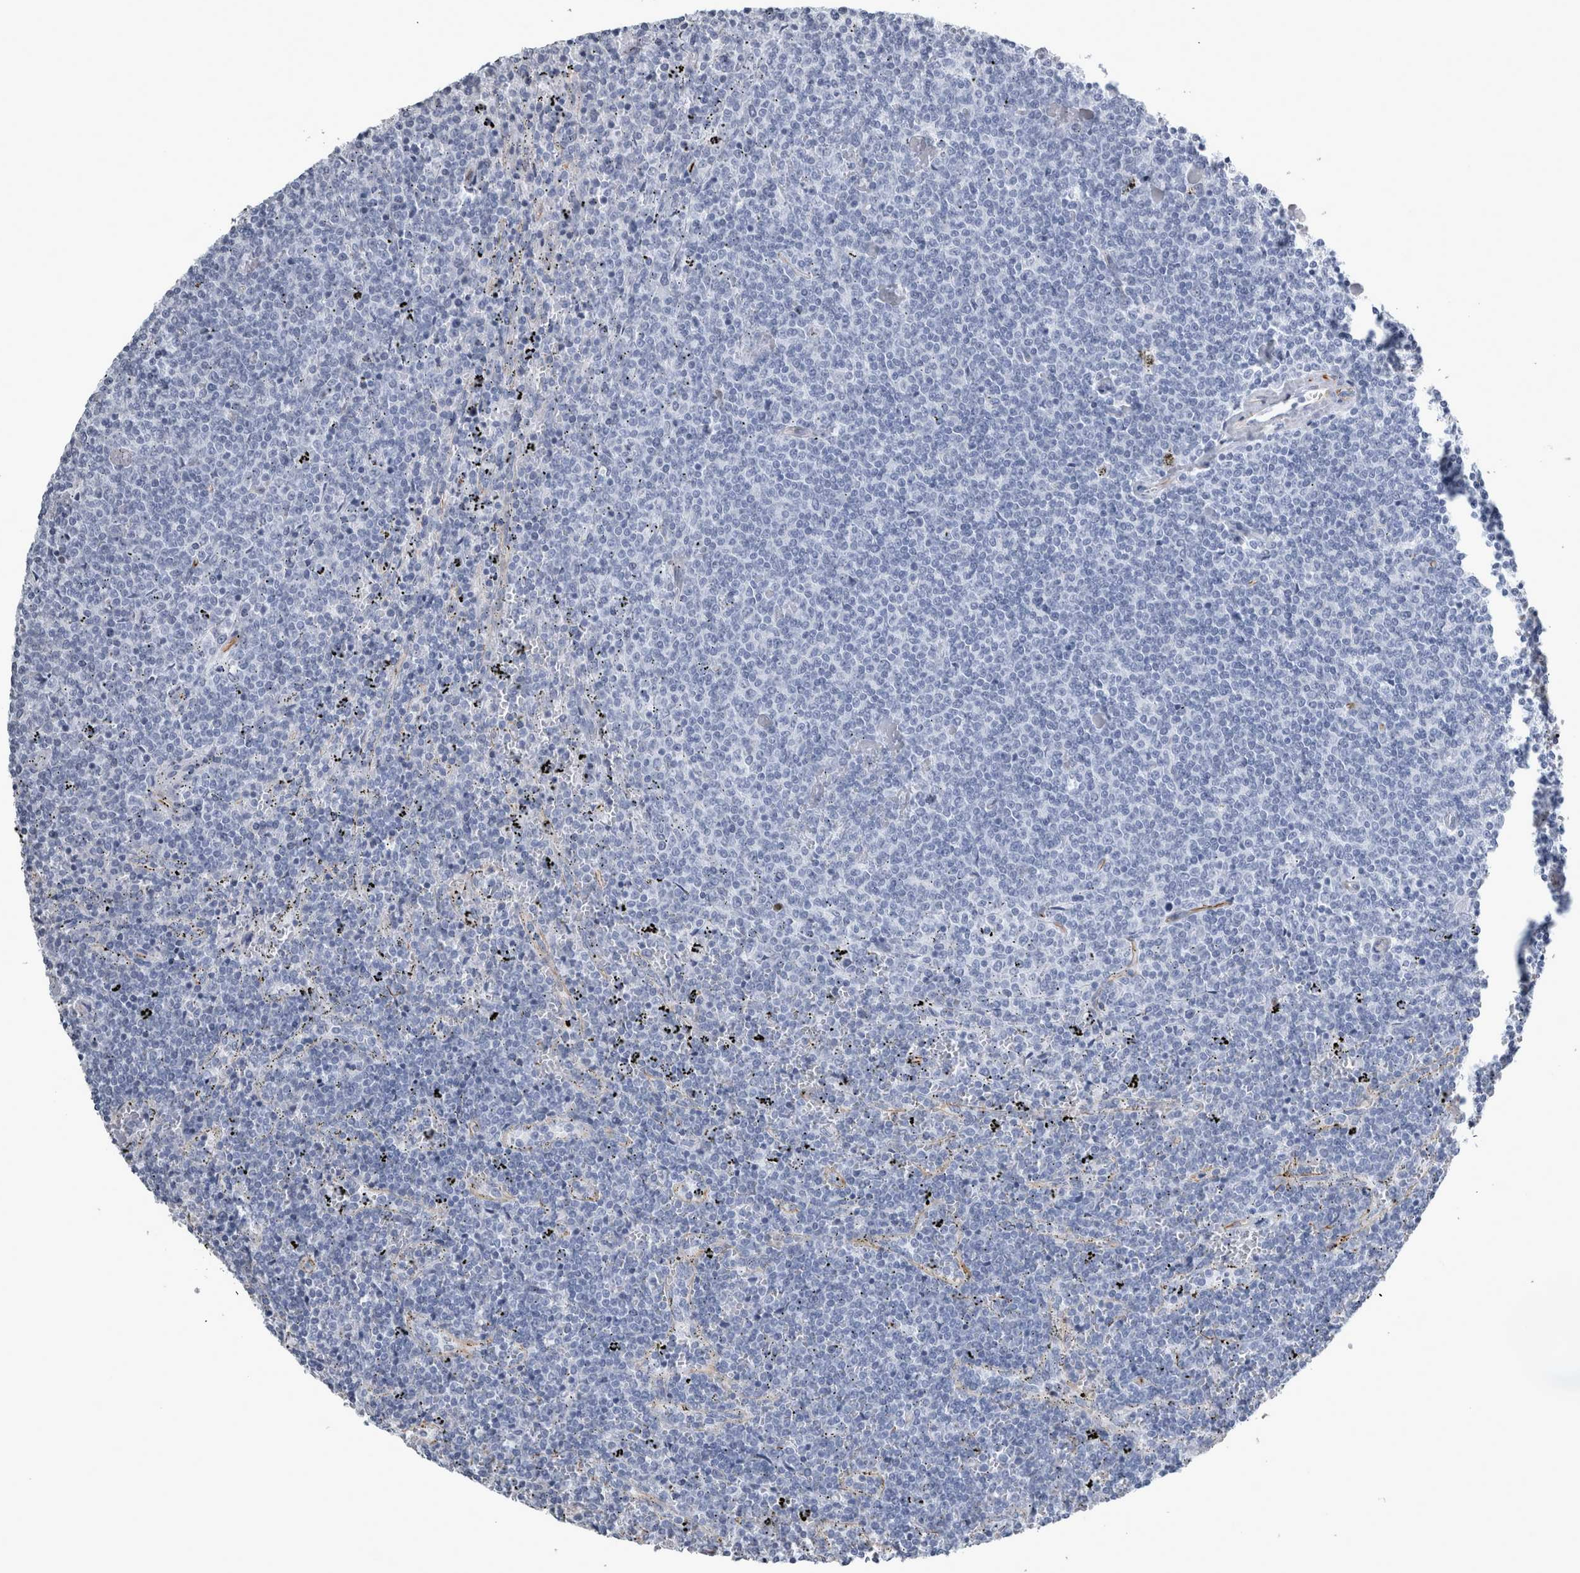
{"staining": {"intensity": "negative", "quantity": "none", "location": "none"}, "tissue": "lymphoma", "cell_type": "Tumor cells", "image_type": "cancer", "snomed": [{"axis": "morphology", "description": "Malignant lymphoma, non-Hodgkin's type, Low grade"}, {"axis": "topography", "description": "Spleen"}], "caption": "An immunohistochemistry (IHC) histopathology image of lymphoma is shown. There is no staining in tumor cells of lymphoma.", "gene": "VWDE", "patient": {"sex": "female", "age": 50}}